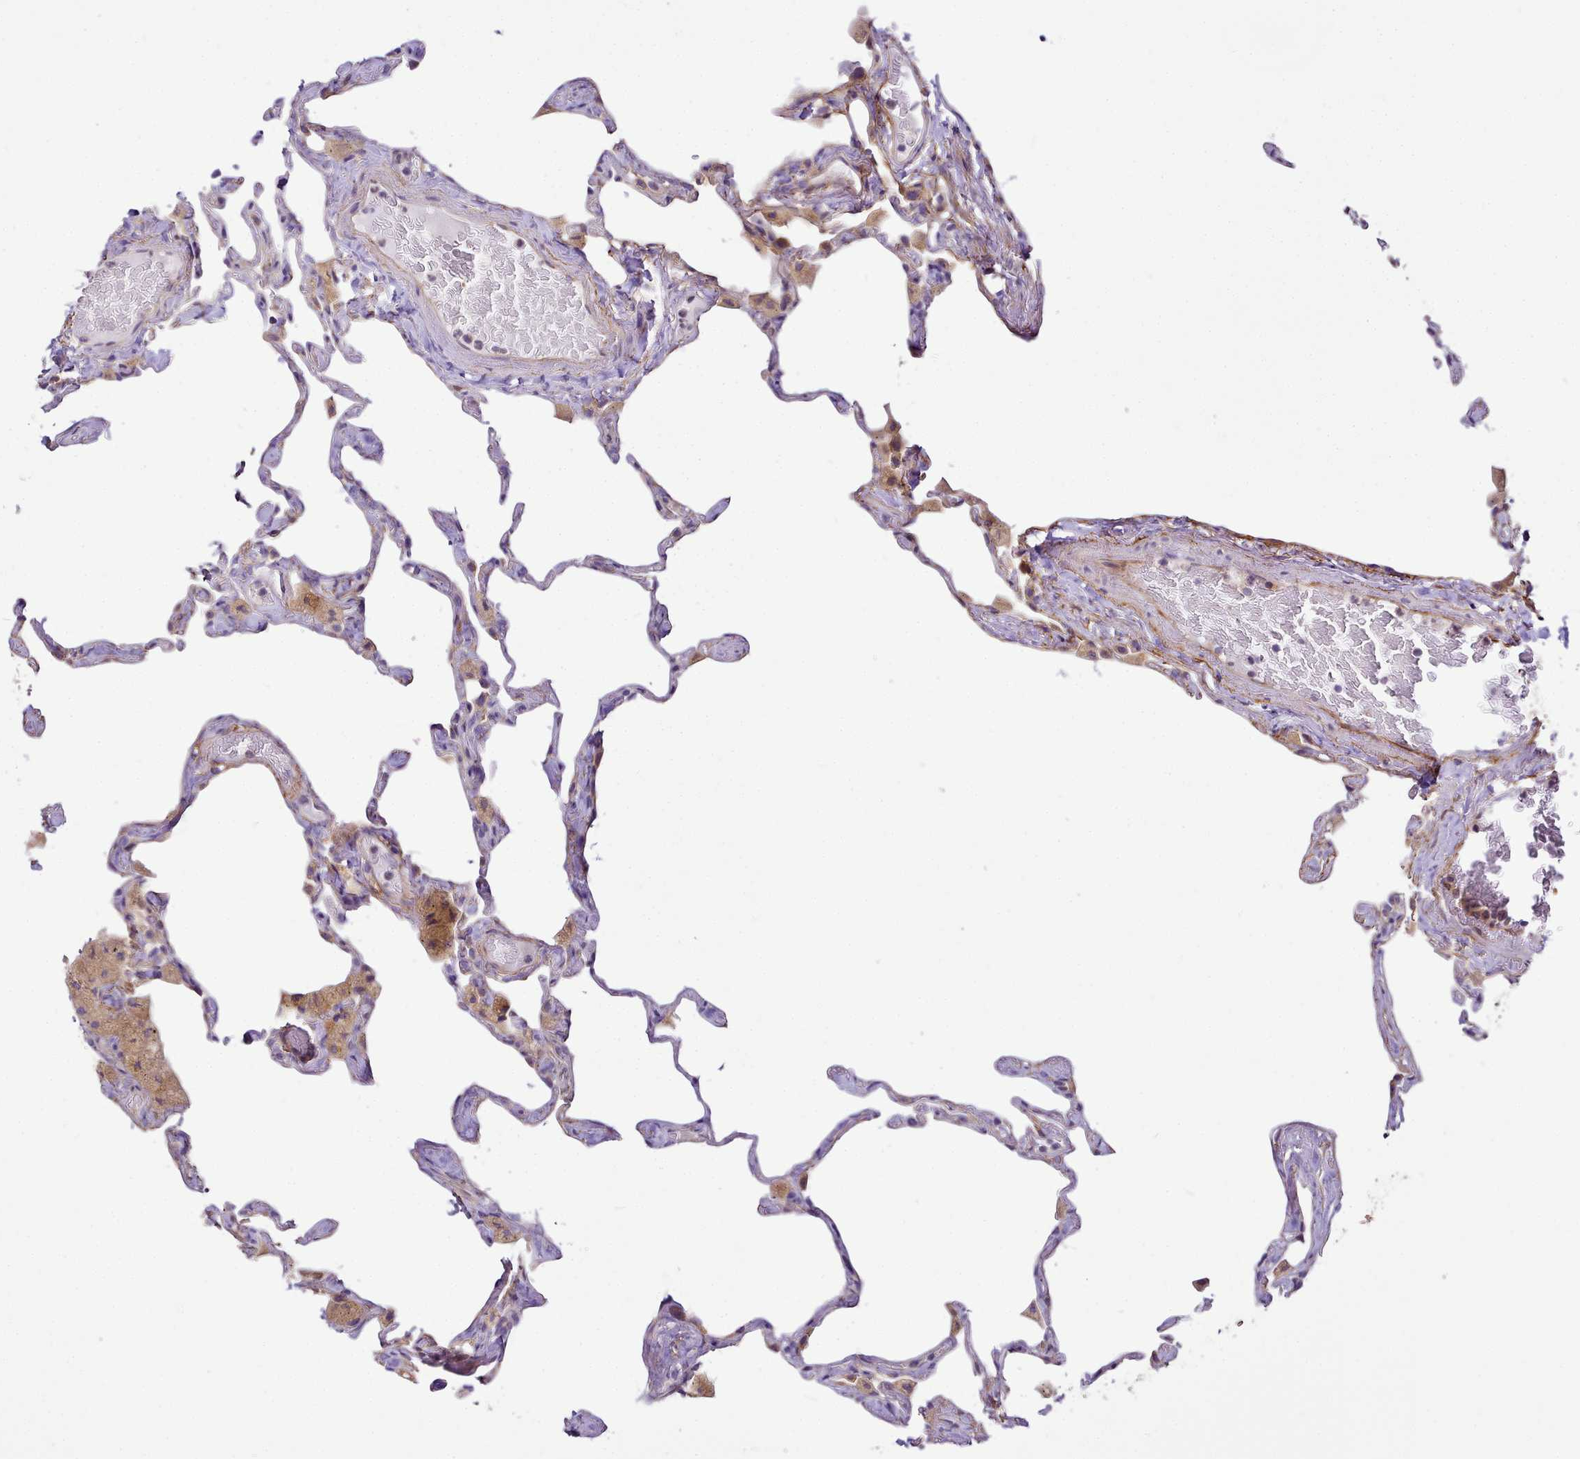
{"staining": {"intensity": "weak", "quantity": "25%-75%", "location": "cytoplasmic/membranous"}, "tissue": "lung", "cell_type": "Alveolar cells", "image_type": "normal", "snomed": [{"axis": "morphology", "description": "Normal tissue, NOS"}, {"axis": "topography", "description": "Lung"}], "caption": "The micrograph reveals immunohistochemical staining of unremarkable lung. There is weak cytoplasmic/membranous positivity is identified in approximately 25%-75% of alveolar cells. (IHC, brightfield microscopy, high magnification).", "gene": "NBPF10", "patient": {"sex": "male", "age": 65}}